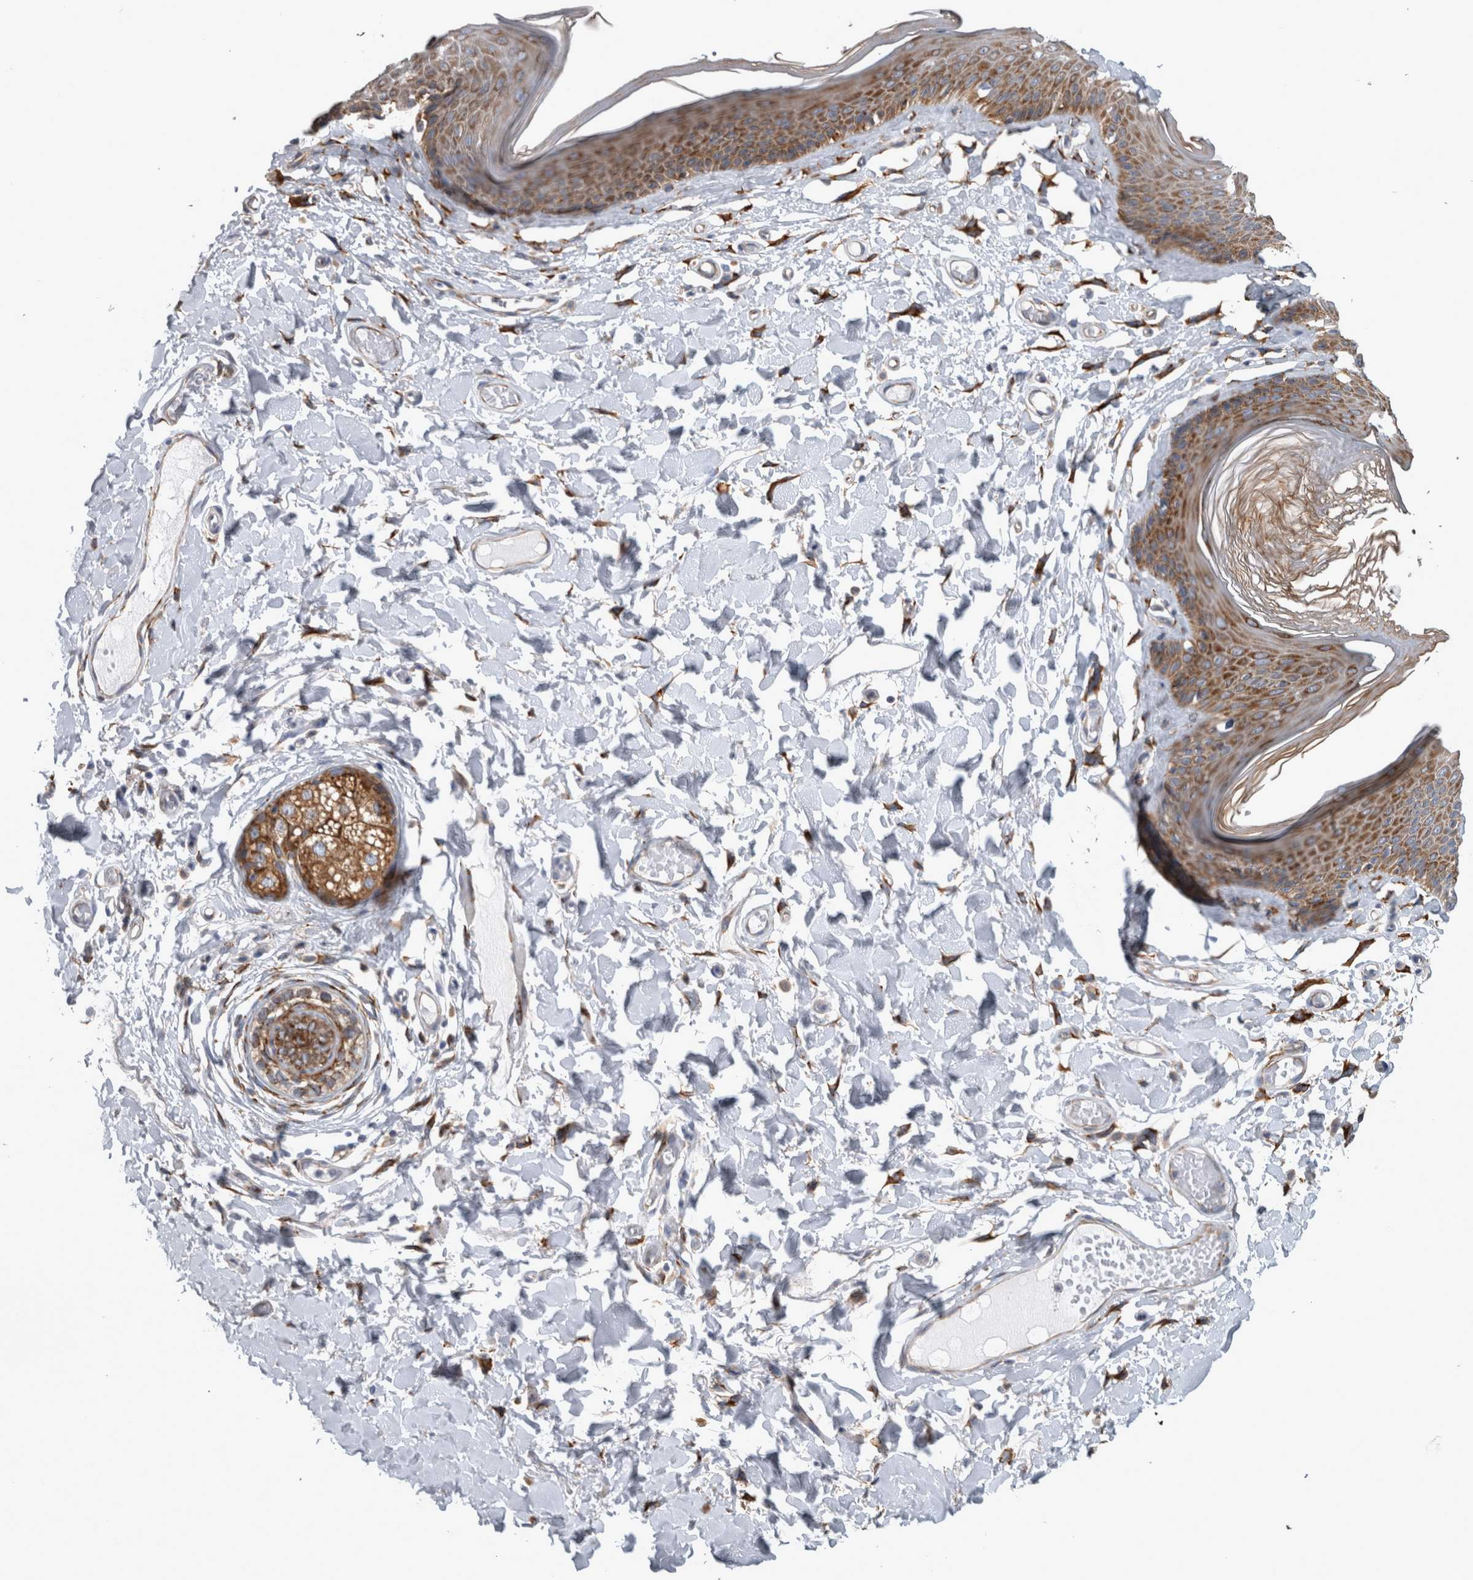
{"staining": {"intensity": "moderate", "quantity": ">75%", "location": "cytoplasmic/membranous"}, "tissue": "skin", "cell_type": "Epidermal cells", "image_type": "normal", "snomed": [{"axis": "morphology", "description": "Normal tissue, NOS"}, {"axis": "topography", "description": "Vulva"}], "caption": "This is a histology image of IHC staining of benign skin, which shows moderate expression in the cytoplasmic/membranous of epidermal cells.", "gene": "FHIP2B", "patient": {"sex": "female", "age": 73}}